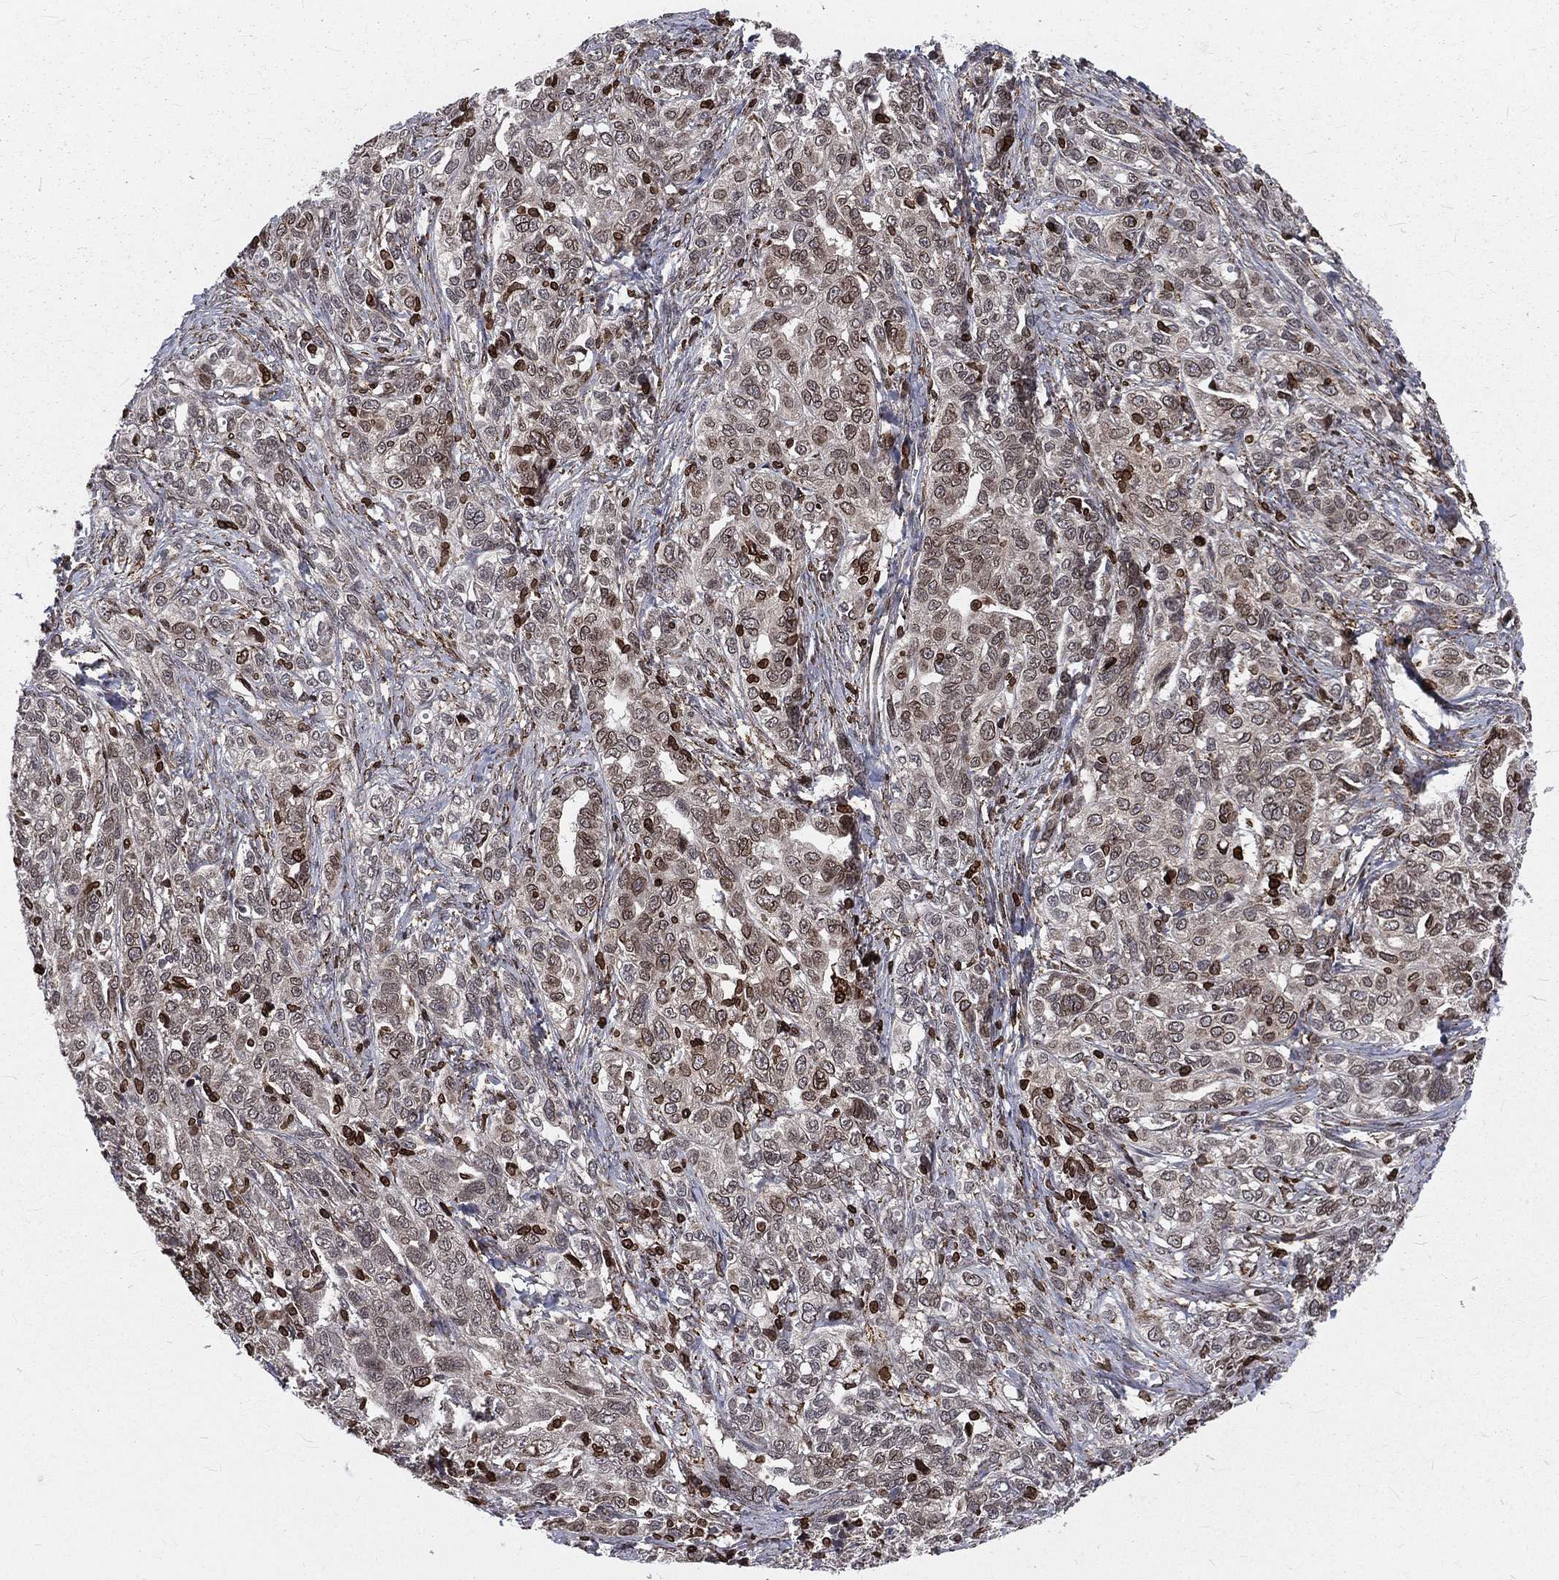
{"staining": {"intensity": "moderate", "quantity": "<25%", "location": "cytoplasmic/membranous,nuclear"}, "tissue": "ovarian cancer", "cell_type": "Tumor cells", "image_type": "cancer", "snomed": [{"axis": "morphology", "description": "Cystadenocarcinoma, serous, NOS"}, {"axis": "topography", "description": "Ovary"}], "caption": "Tumor cells demonstrate moderate cytoplasmic/membranous and nuclear positivity in approximately <25% of cells in serous cystadenocarcinoma (ovarian). (Stains: DAB in brown, nuclei in blue, Microscopy: brightfield microscopy at high magnification).", "gene": "LBR", "patient": {"sex": "female", "age": 71}}